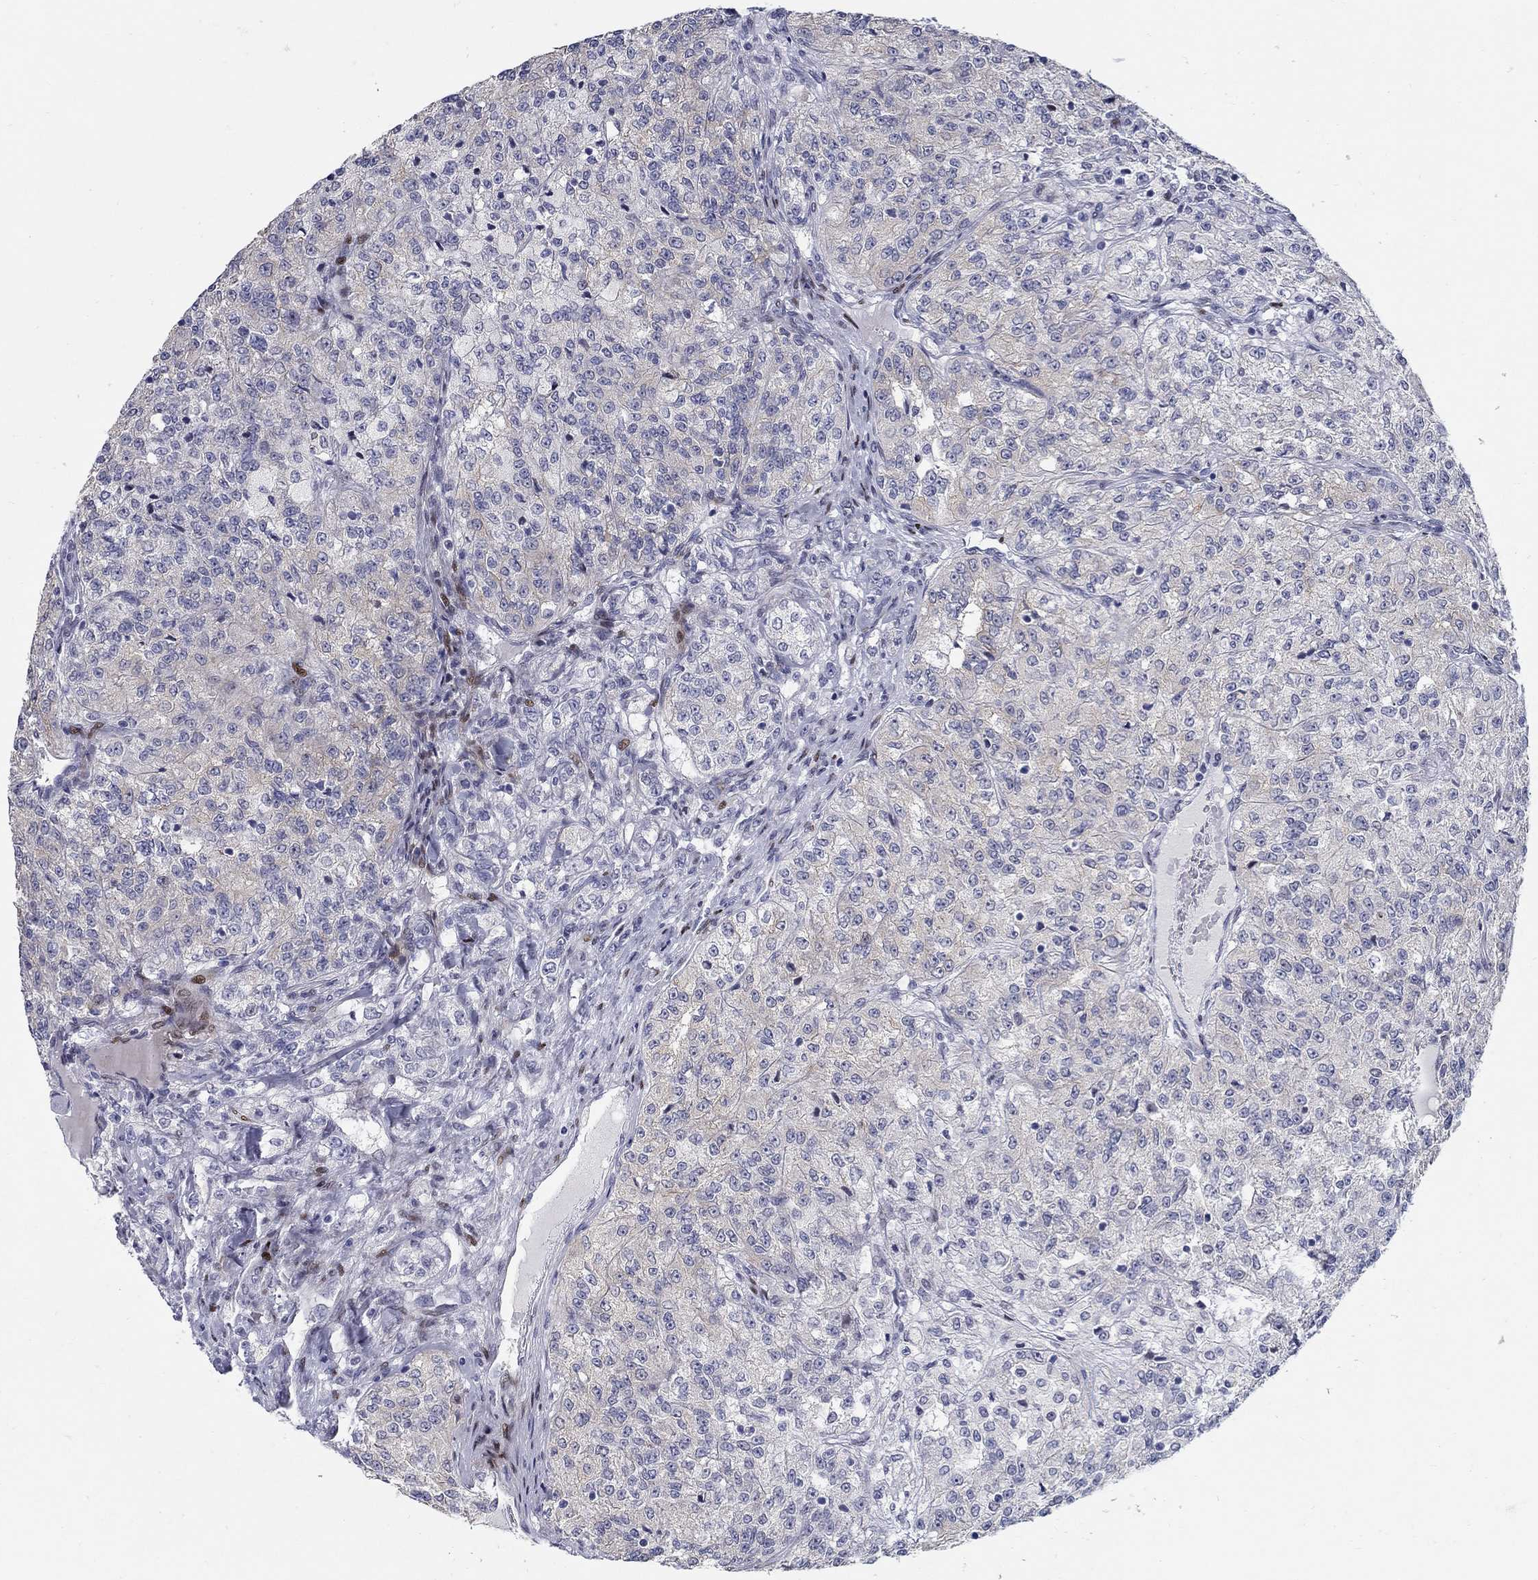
{"staining": {"intensity": "weak", "quantity": "<25%", "location": "cytoplasmic/membranous"}, "tissue": "renal cancer", "cell_type": "Tumor cells", "image_type": "cancer", "snomed": [{"axis": "morphology", "description": "Adenocarcinoma, NOS"}, {"axis": "topography", "description": "Kidney"}], "caption": "The photomicrograph demonstrates no significant expression in tumor cells of renal adenocarcinoma.", "gene": "RAPGEF5", "patient": {"sex": "female", "age": 63}}